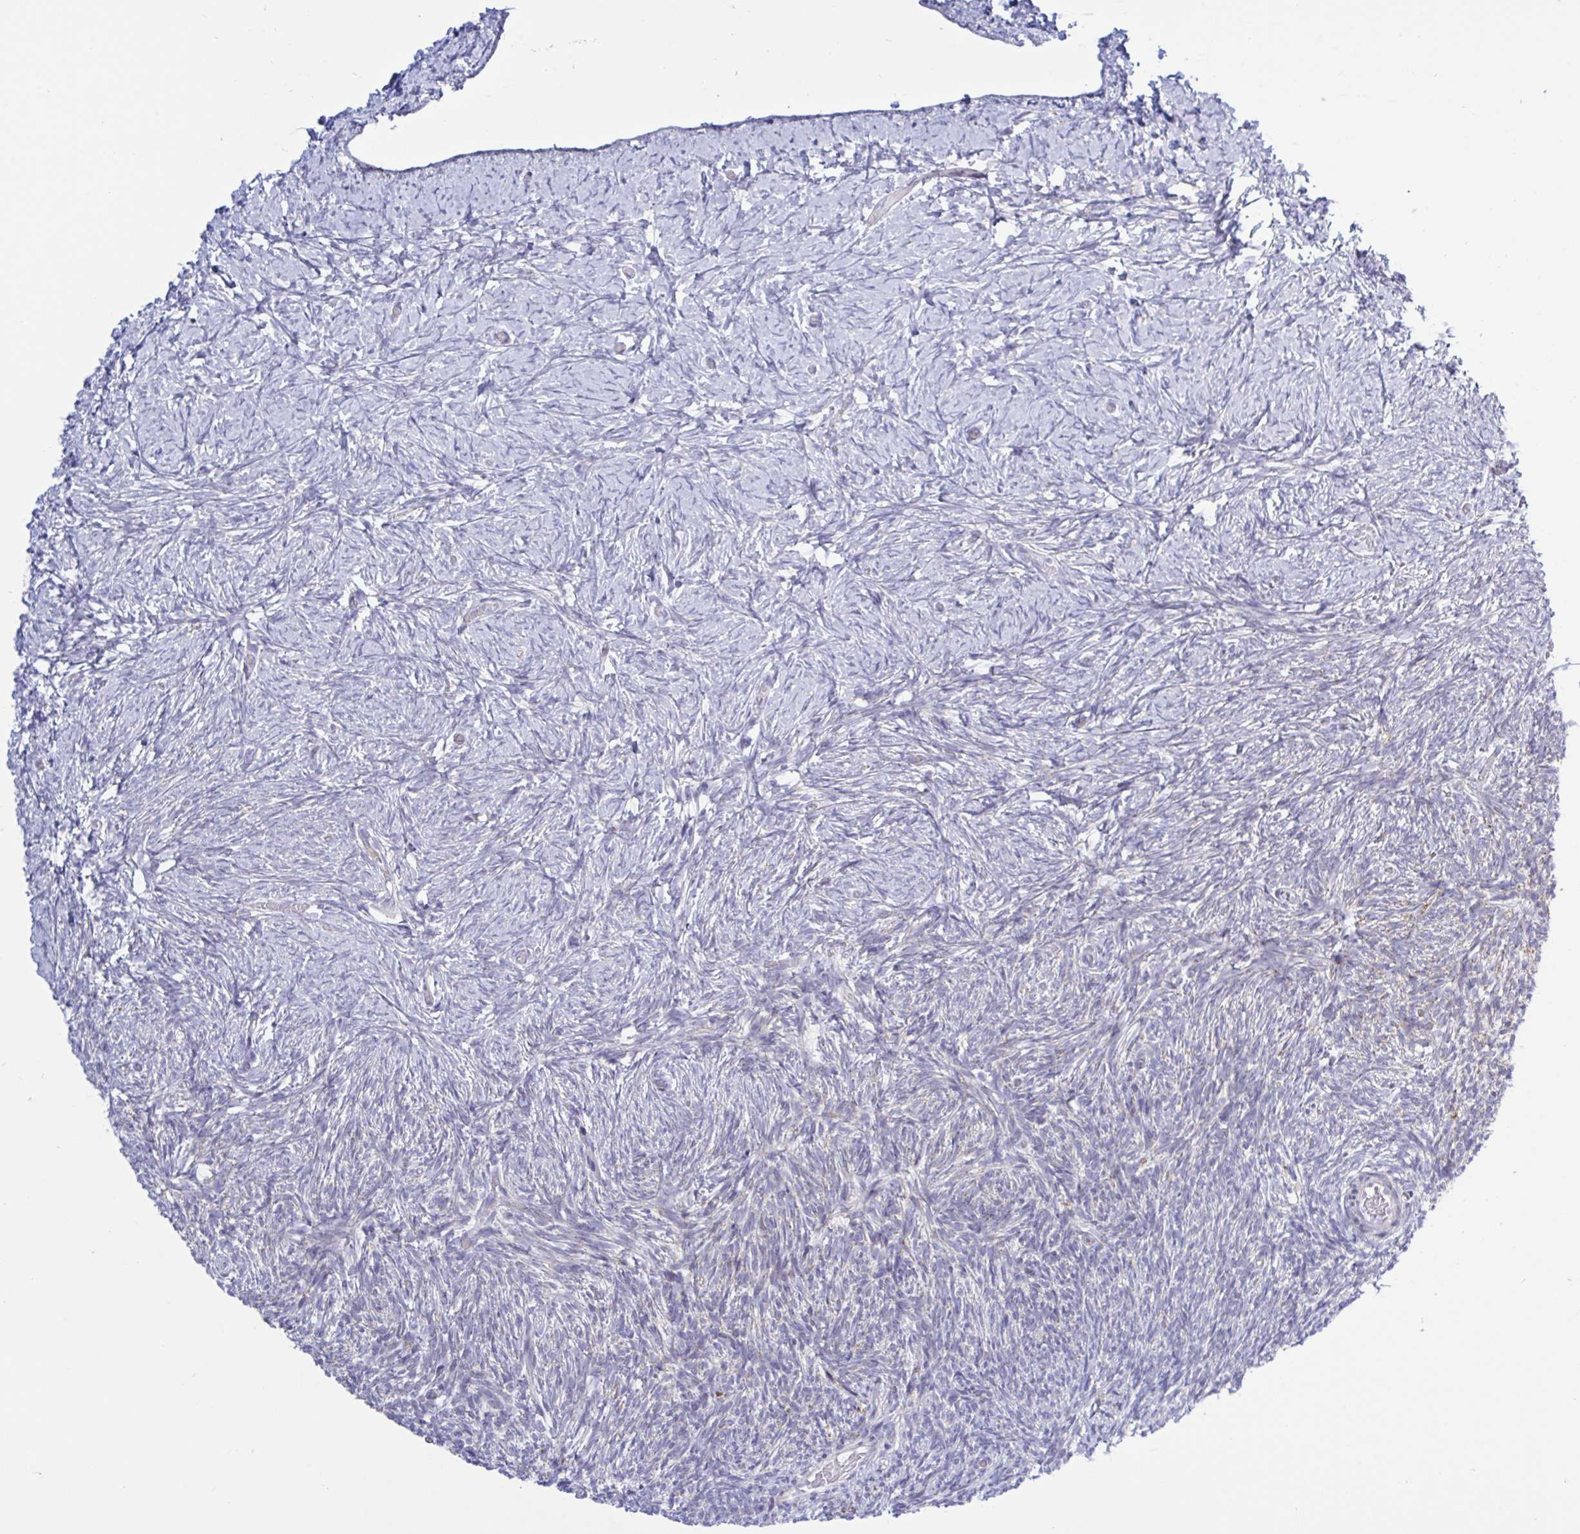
{"staining": {"intensity": "strong", "quantity": ">75%", "location": "cytoplasmic/membranous"}, "tissue": "ovary", "cell_type": "Follicle cells", "image_type": "normal", "snomed": [{"axis": "morphology", "description": "Normal tissue, NOS"}, {"axis": "topography", "description": "Ovary"}], "caption": "A micrograph showing strong cytoplasmic/membranous expression in approximately >75% of follicle cells in unremarkable ovary, as visualized by brown immunohistochemical staining.", "gene": "HSPE1", "patient": {"sex": "female", "age": 39}}